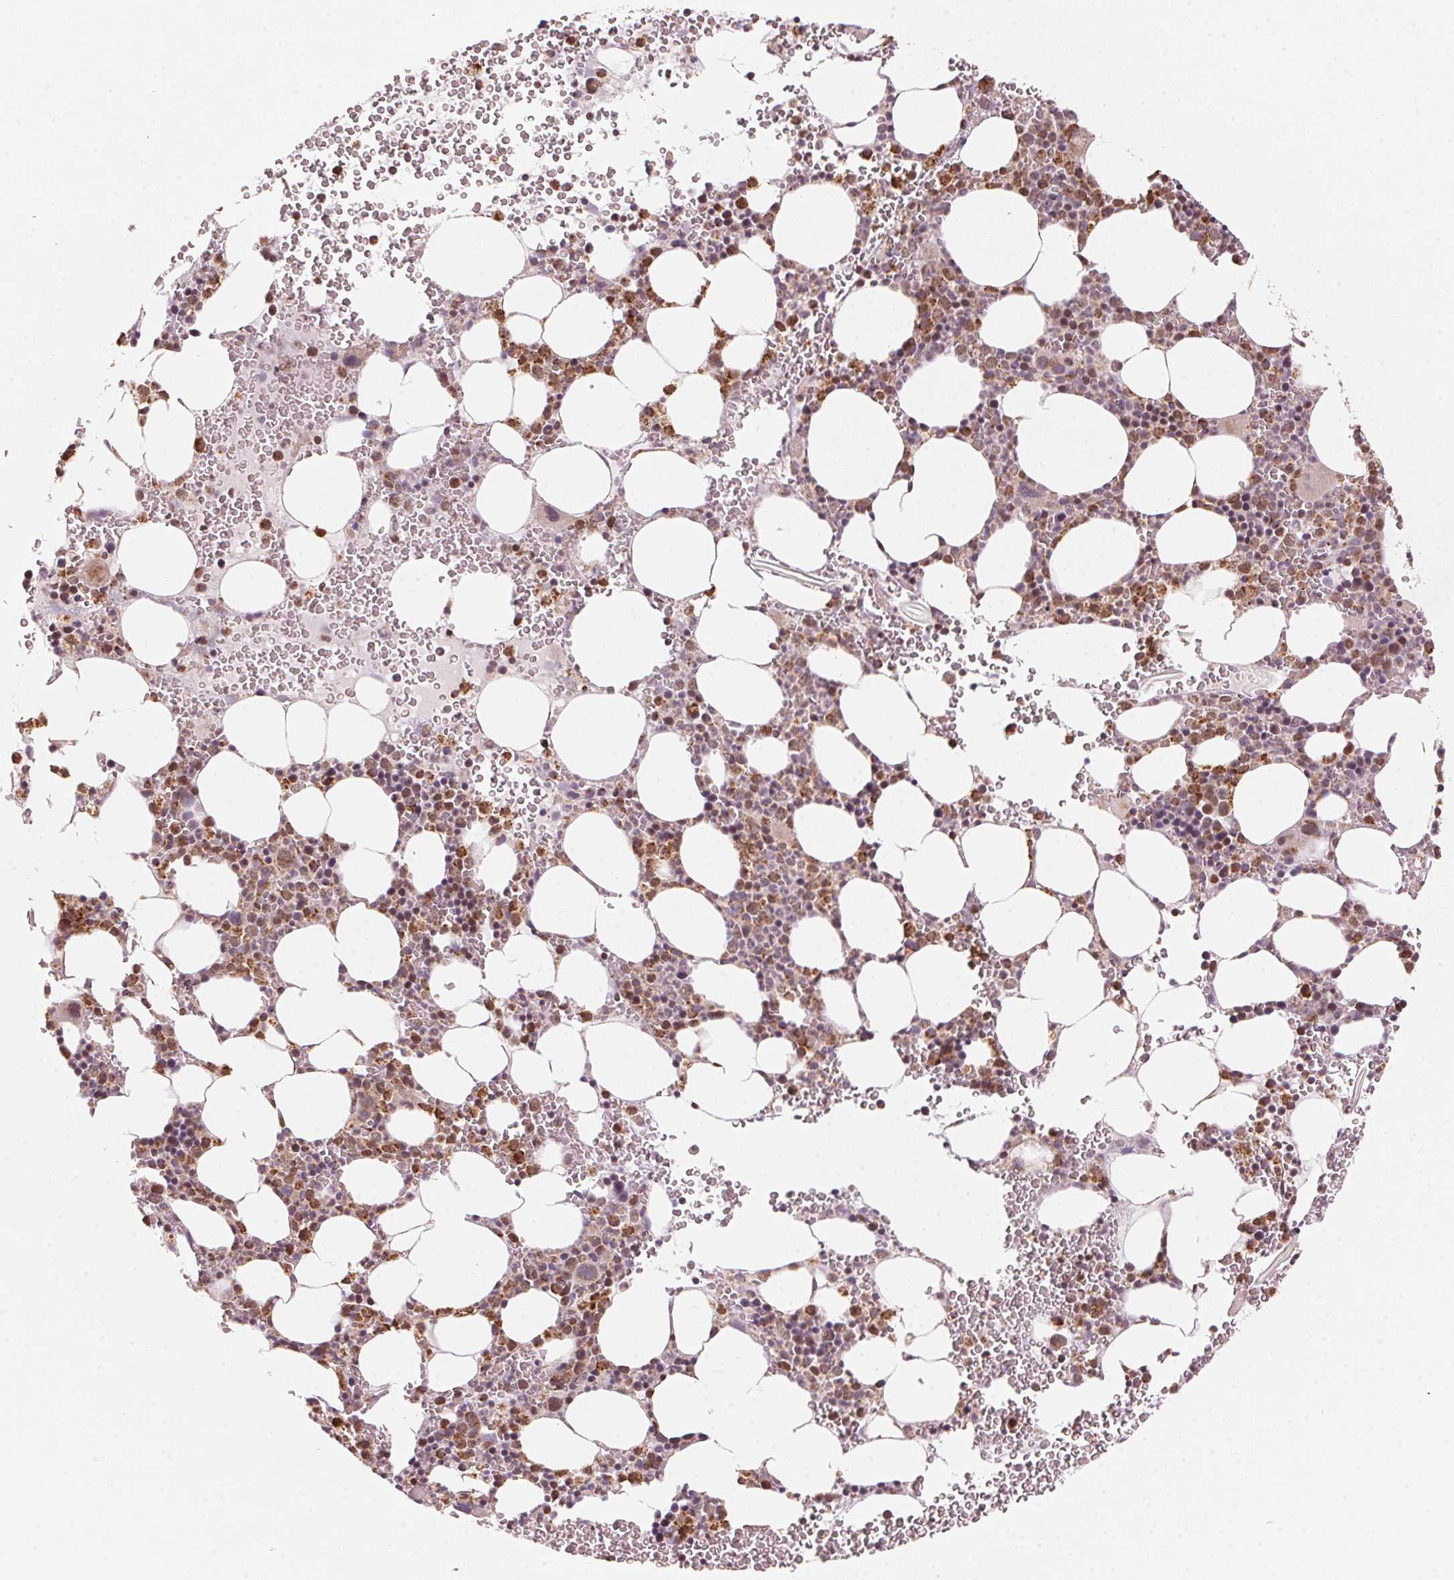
{"staining": {"intensity": "moderate", "quantity": "25%-75%", "location": "cytoplasmic/membranous"}, "tissue": "bone marrow", "cell_type": "Hematopoietic cells", "image_type": "normal", "snomed": [{"axis": "morphology", "description": "Normal tissue, NOS"}, {"axis": "topography", "description": "Bone marrow"}], "caption": "Brown immunohistochemical staining in normal human bone marrow displays moderate cytoplasmic/membranous expression in approximately 25%-75% of hematopoietic cells. Immunohistochemistry stains the protein of interest in brown and the nuclei are stained blue.", "gene": "TOMM70", "patient": {"sex": "male", "age": 82}}